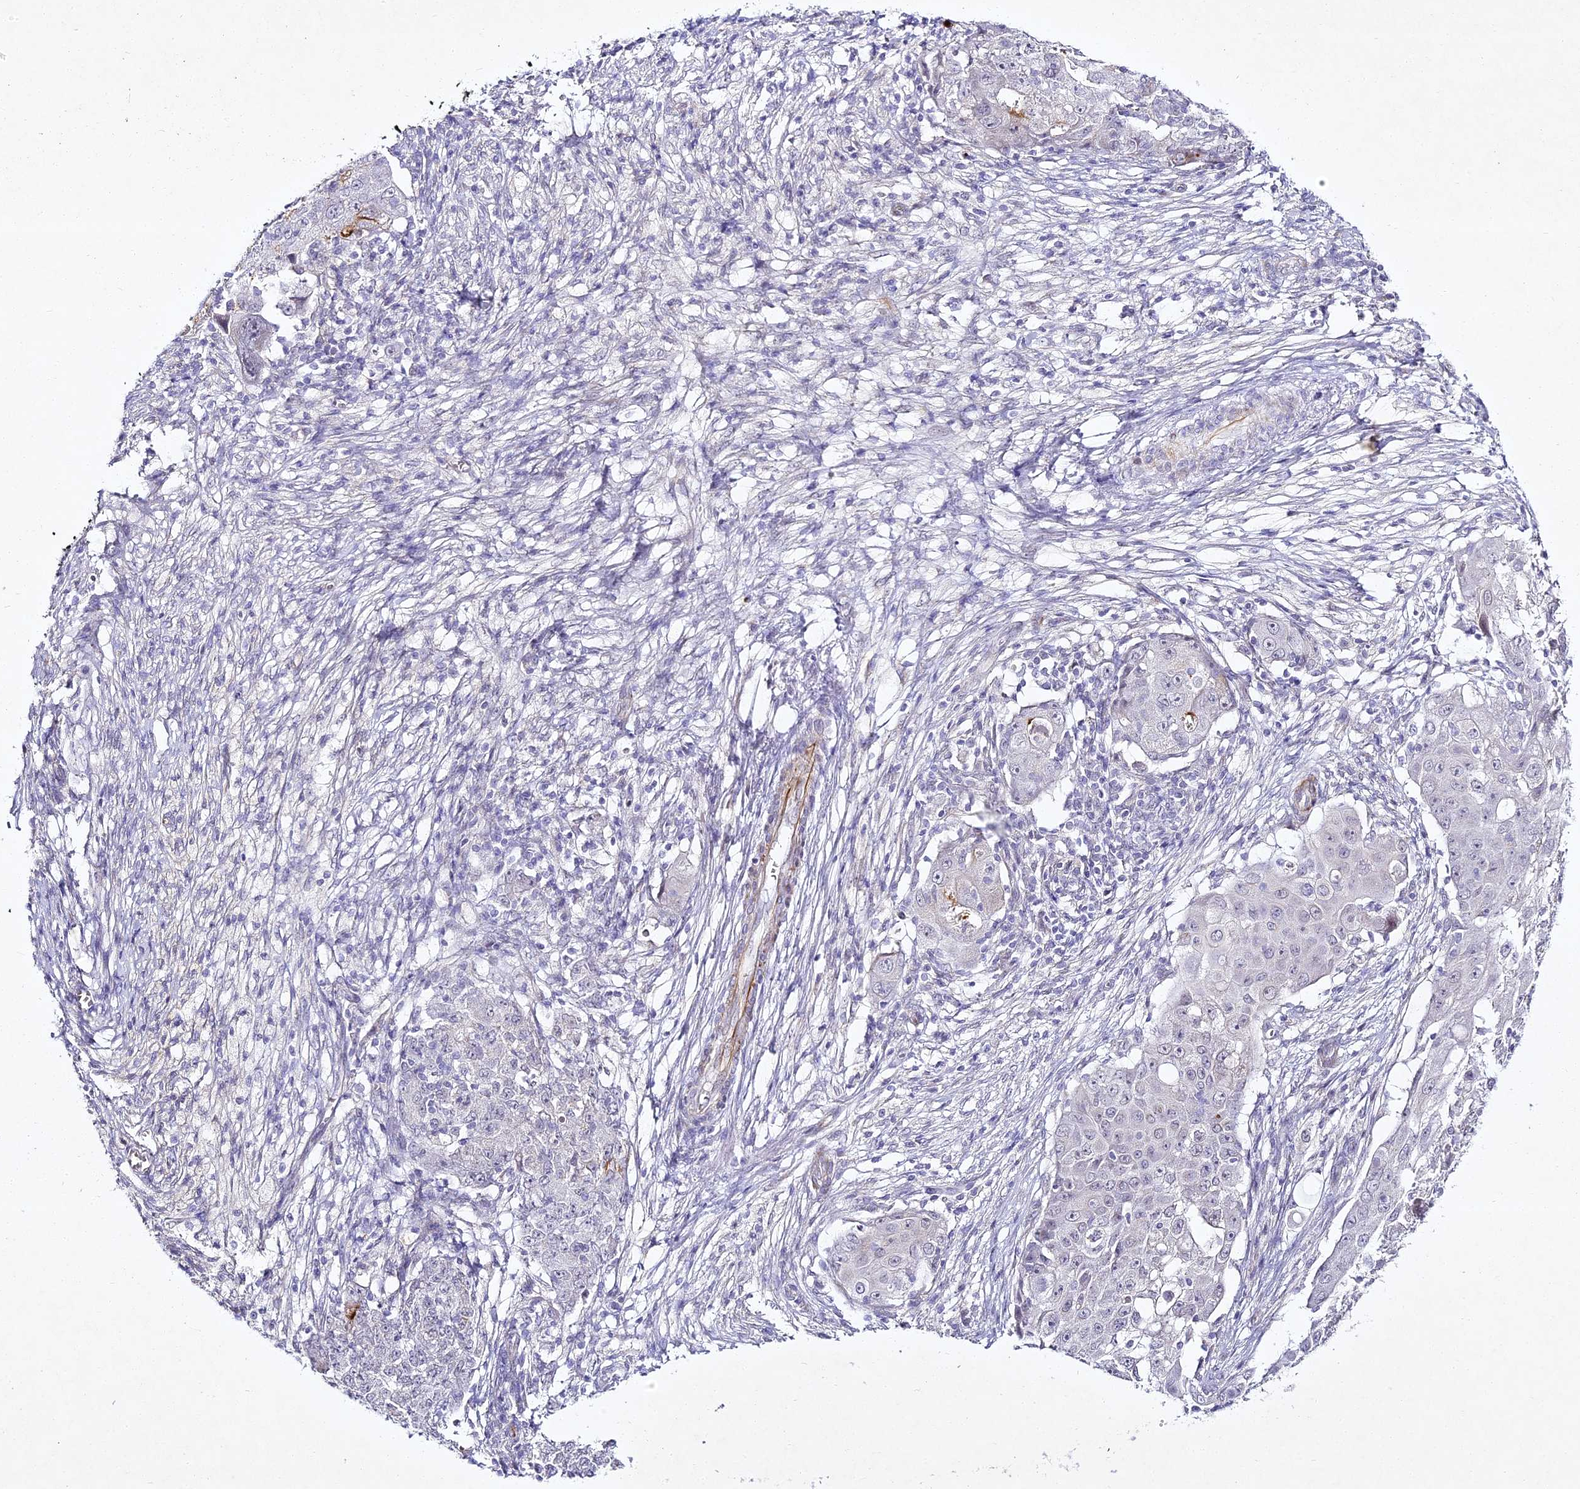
{"staining": {"intensity": "negative", "quantity": "none", "location": "none"}, "tissue": "ovarian cancer", "cell_type": "Tumor cells", "image_type": "cancer", "snomed": [{"axis": "morphology", "description": "Carcinoma, endometroid"}, {"axis": "topography", "description": "Ovary"}], "caption": "The micrograph exhibits no significant staining in tumor cells of ovarian endometroid carcinoma.", "gene": "ALPG", "patient": {"sex": "female", "age": 42}}